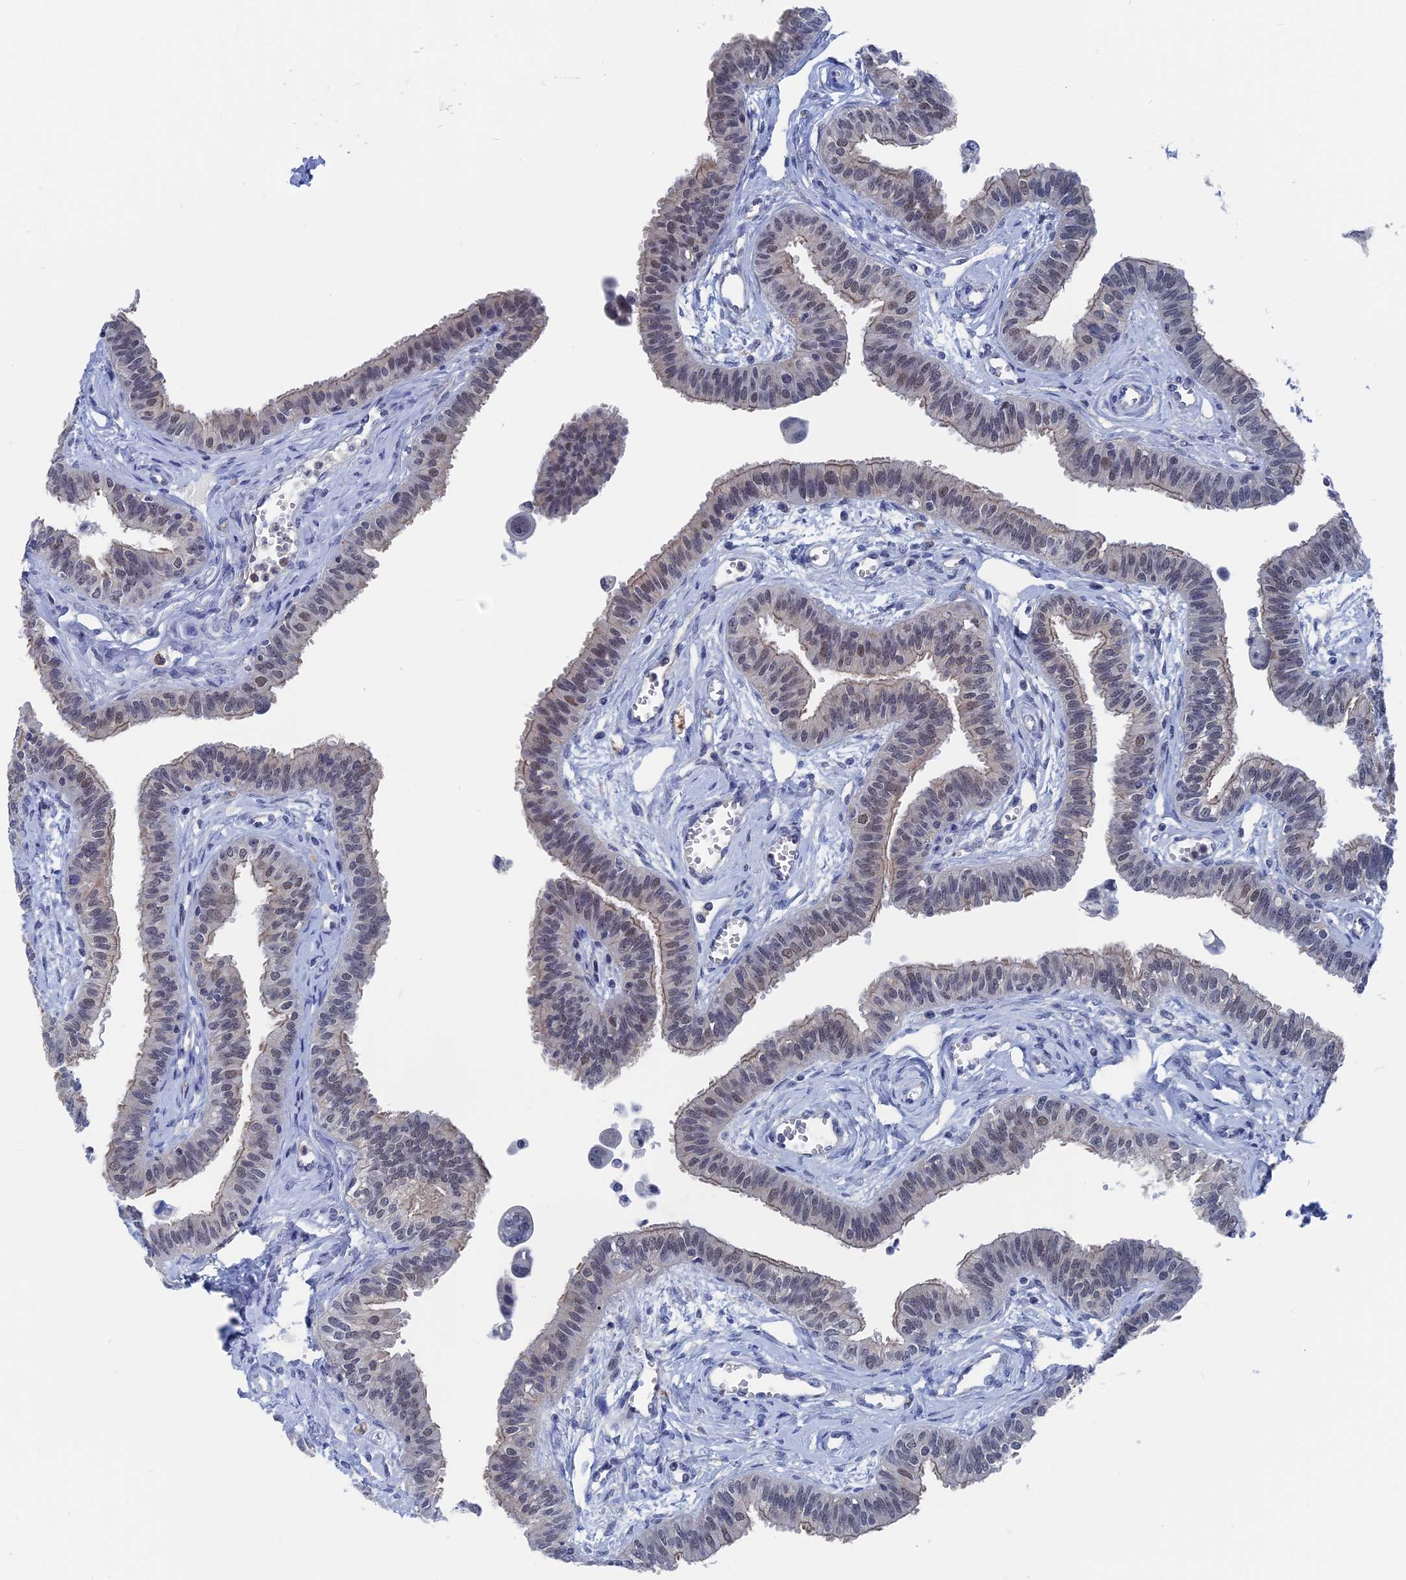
{"staining": {"intensity": "weak", "quantity": "<25%", "location": "cytoplasmic/membranous,nuclear"}, "tissue": "fallopian tube", "cell_type": "Glandular cells", "image_type": "normal", "snomed": [{"axis": "morphology", "description": "Normal tissue, NOS"}, {"axis": "morphology", "description": "Carcinoma, NOS"}, {"axis": "topography", "description": "Fallopian tube"}, {"axis": "topography", "description": "Ovary"}], "caption": "There is no significant expression in glandular cells of fallopian tube. (DAB IHC visualized using brightfield microscopy, high magnification).", "gene": "MARCHF3", "patient": {"sex": "female", "age": 59}}